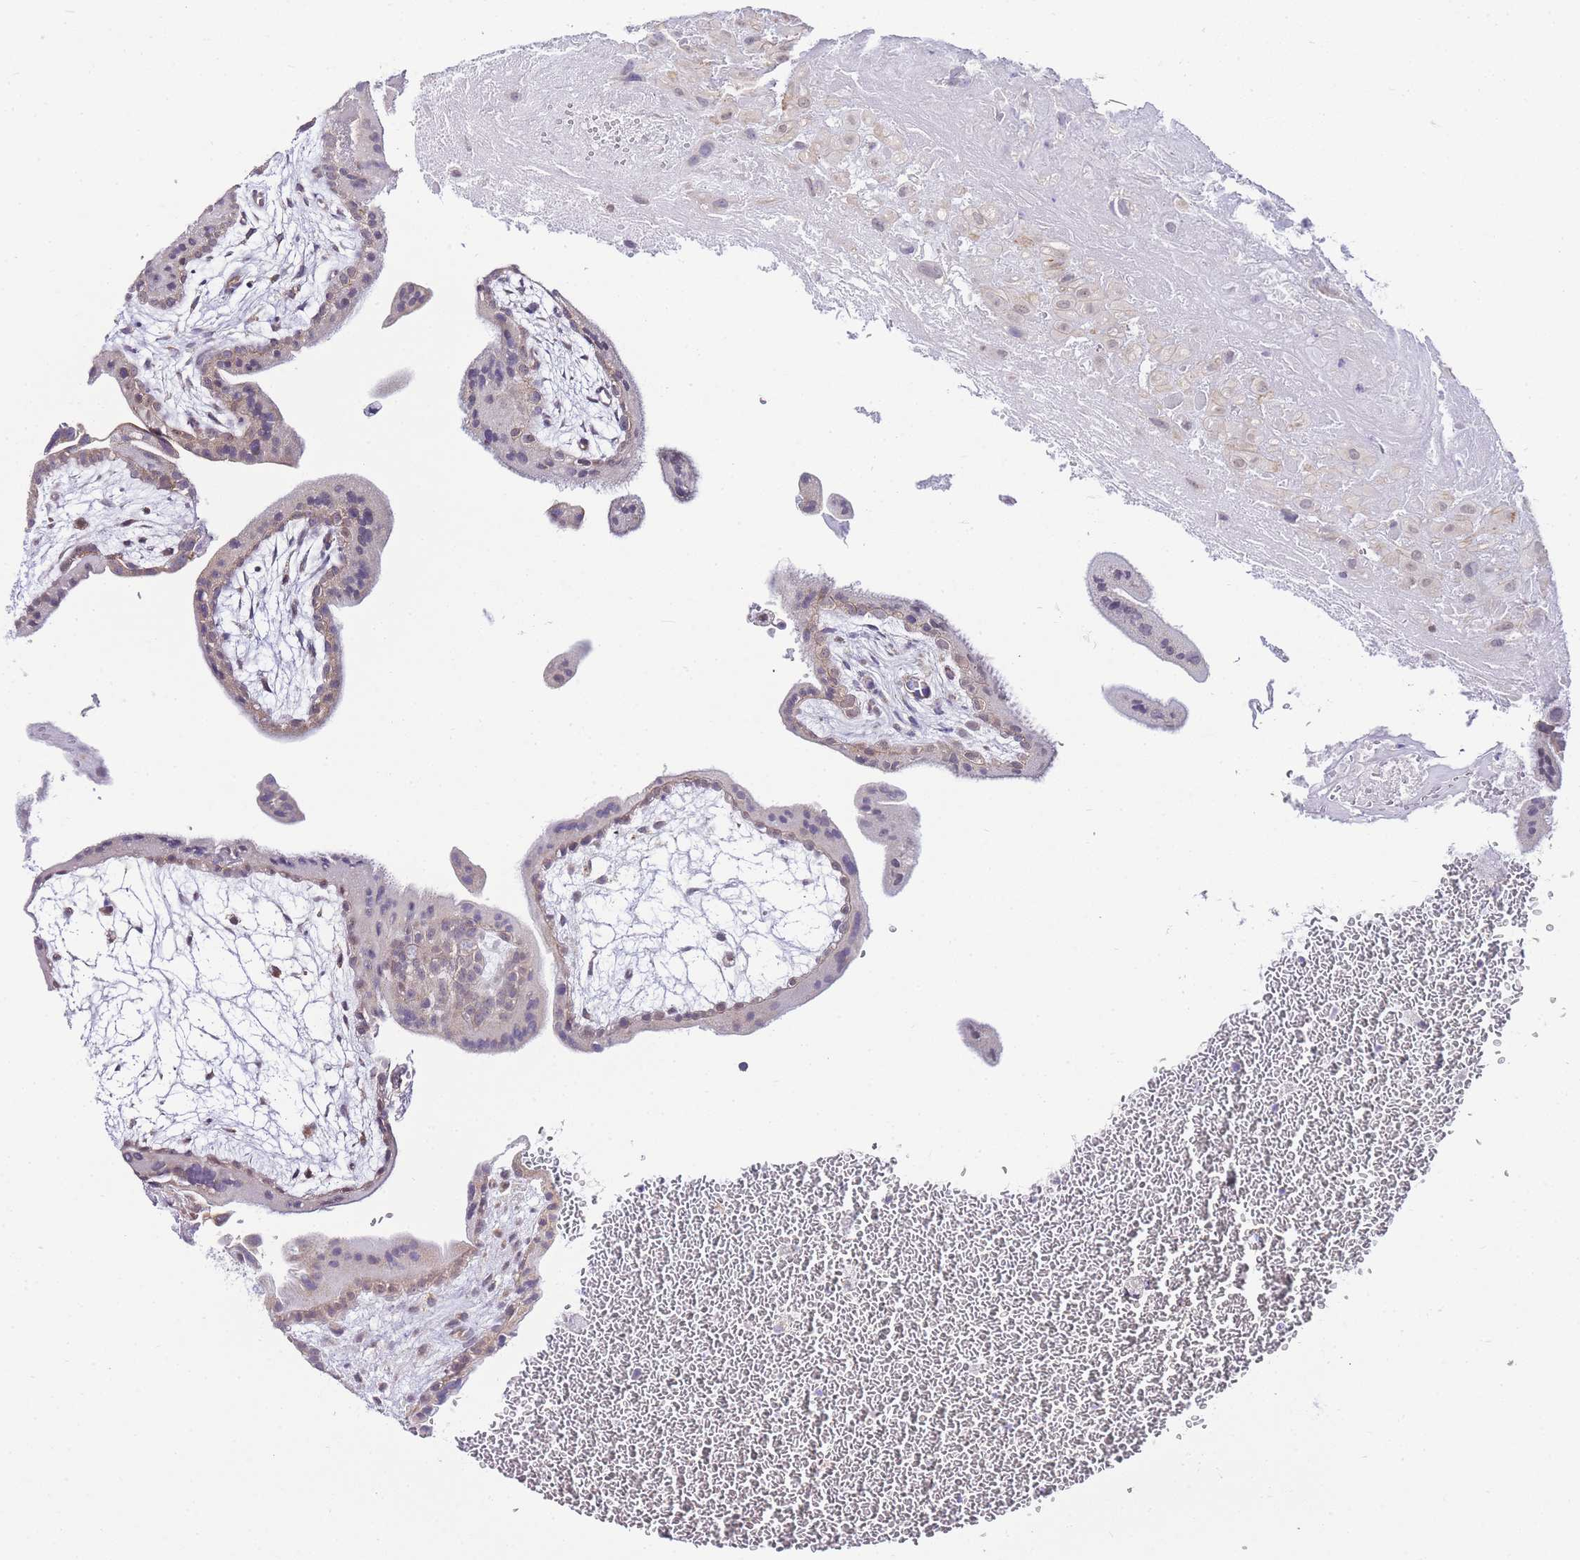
{"staining": {"intensity": "negative", "quantity": "none", "location": "none"}, "tissue": "placenta", "cell_type": "Decidual cells", "image_type": "normal", "snomed": [{"axis": "morphology", "description": "Normal tissue, NOS"}, {"axis": "topography", "description": "Placenta"}], "caption": "This micrograph is of unremarkable placenta stained with immunohistochemistry (IHC) to label a protein in brown with the nuclei are counter-stained blue. There is no staining in decidual cells. The staining is performed using DAB brown chromogen with nuclei counter-stained in using hematoxylin.", "gene": "PDCD7", "patient": {"sex": "female", "age": 35}}